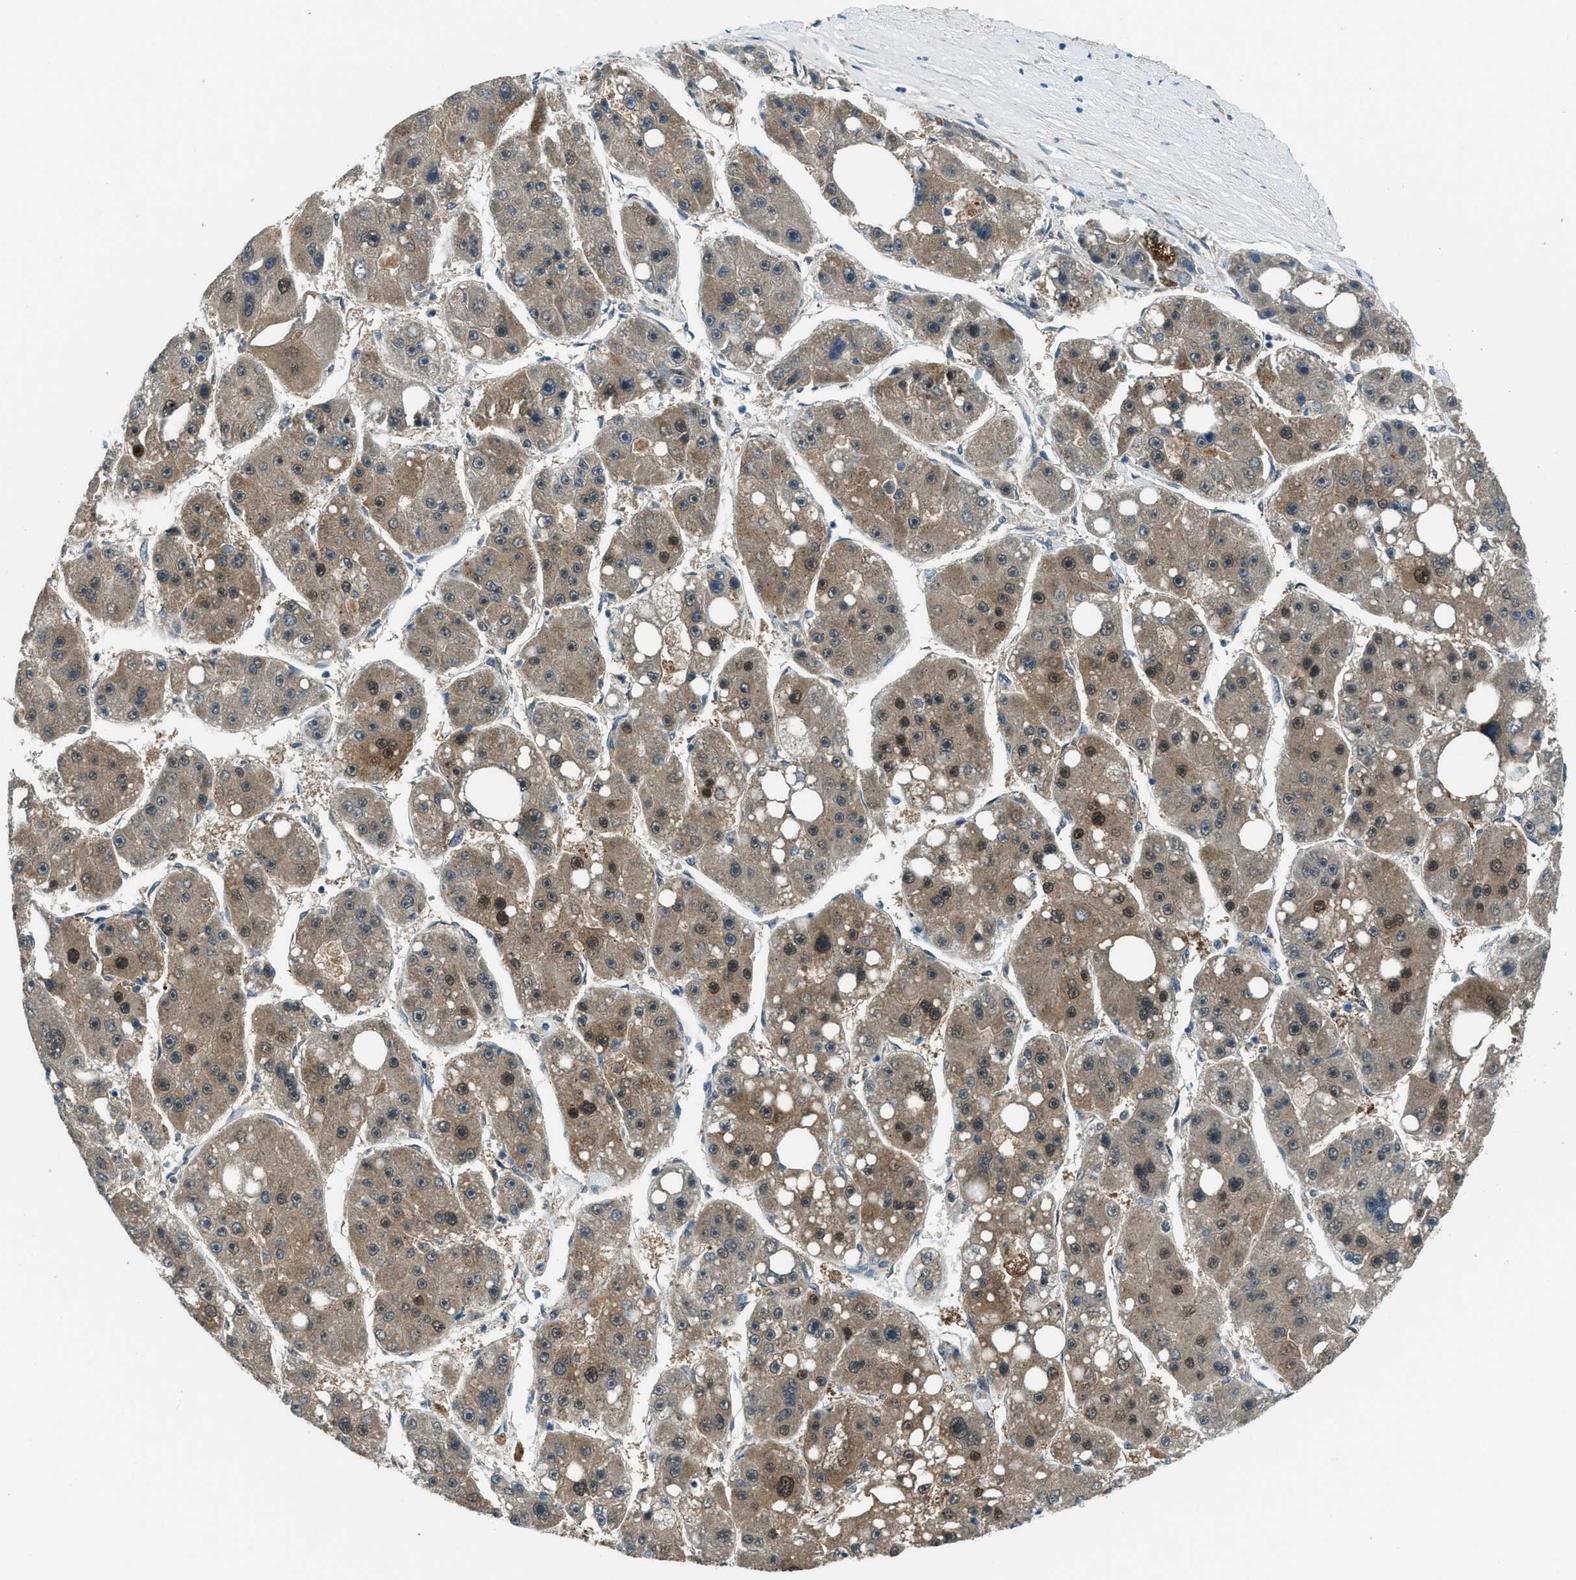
{"staining": {"intensity": "moderate", "quantity": ">75%", "location": "cytoplasmic/membranous,nuclear"}, "tissue": "liver cancer", "cell_type": "Tumor cells", "image_type": "cancer", "snomed": [{"axis": "morphology", "description": "Carcinoma, Hepatocellular, NOS"}, {"axis": "topography", "description": "Liver"}], "caption": "Immunohistochemical staining of hepatocellular carcinoma (liver) exhibits medium levels of moderate cytoplasmic/membranous and nuclear protein positivity in about >75% of tumor cells.", "gene": "NPEPL1", "patient": {"sex": "female", "age": 61}}